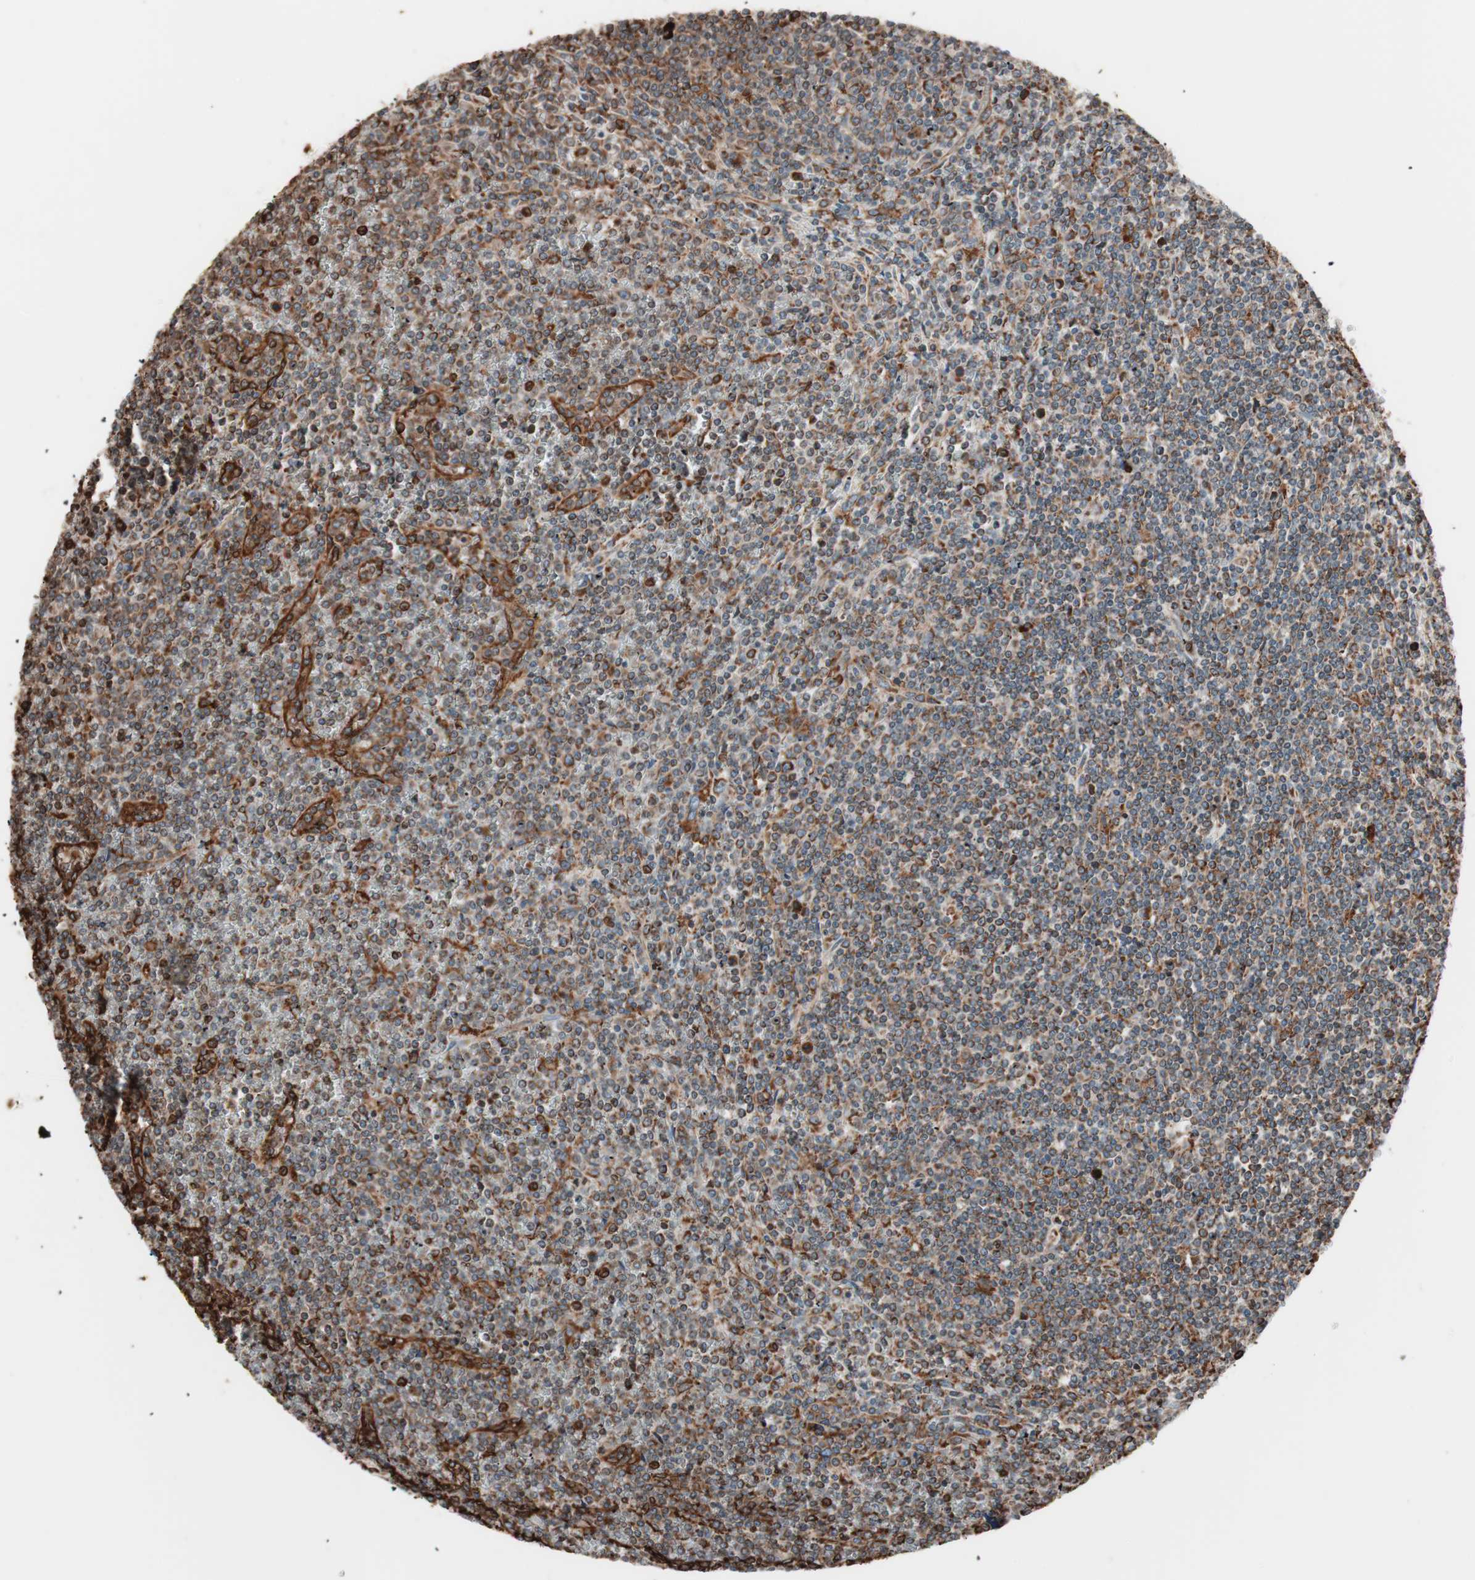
{"staining": {"intensity": "moderate", "quantity": ">75%", "location": "cytoplasmic/membranous"}, "tissue": "lymphoma", "cell_type": "Tumor cells", "image_type": "cancer", "snomed": [{"axis": "morphology", "description": "Malignant lymphoma, non-Hodgkin's type, Low grade"}, {"axis": "topography", "description": "Spleen"}], "caption": "Lymphoma stained with a brown dye exhibits moderate cytoplasmic/membranous positive staining in approximately >75% of tumor cells.", "gene": "VEGFA", "patient": {"sex": "female", "age": 19}}